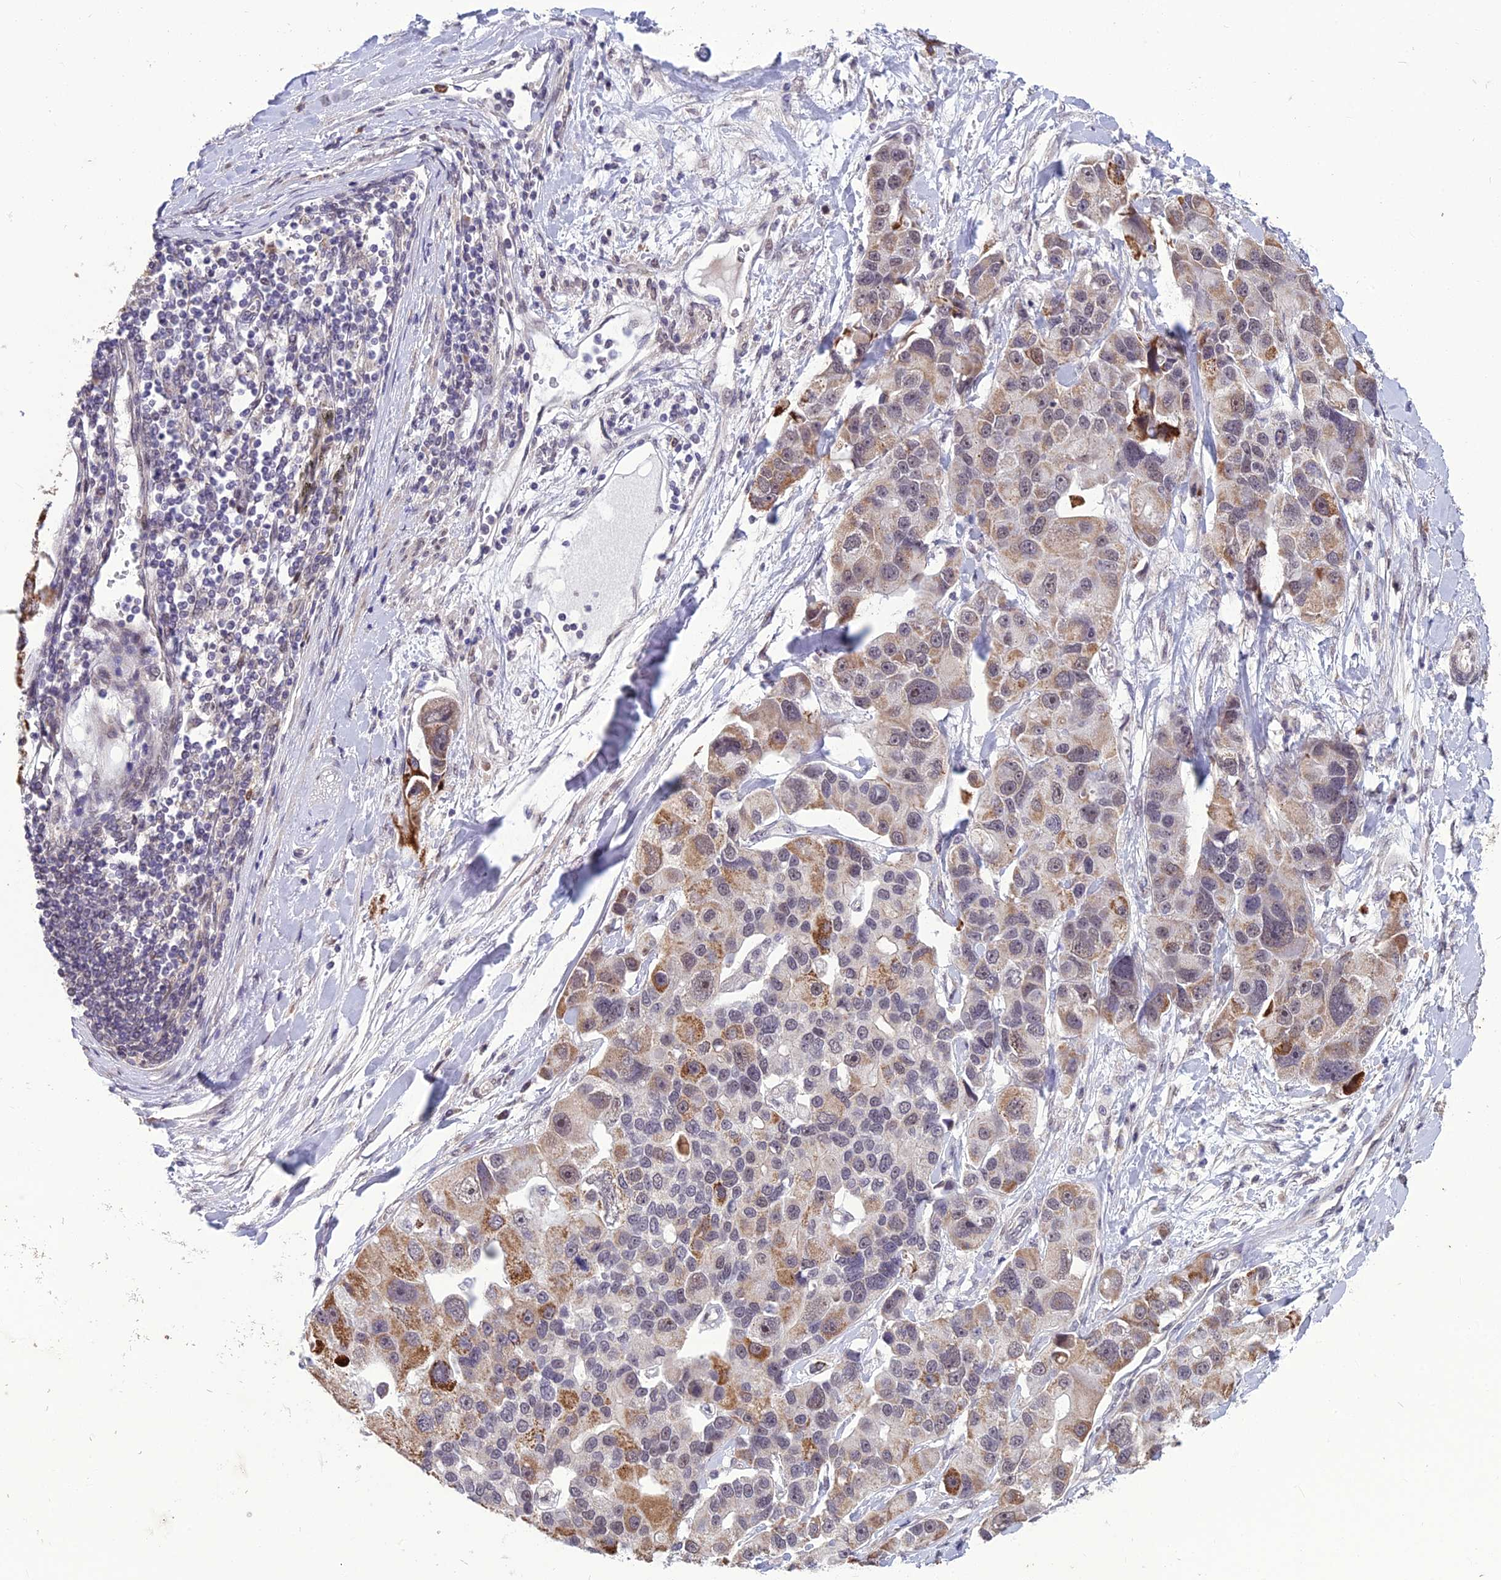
{"staining": {"intensity": "moderate", "quantity": "25%-75%", "location": "cytoplasmic/membranous"}, "tissue": "lung cancer", "cell_type": "Tumor cells", "image_type": "cancer", "snomed": [{"axis": "morphology", "description": "Adenocarcinoma, NOS"}, {"axis": "topography", "description": "Lung"}], "caption": "Human adenocarcinoma (lung) stained with a protein marker demonstrates moderate staining in tumor cells.", "gene": "FBRS", "patient": {"sex": "female", "age": 54}}